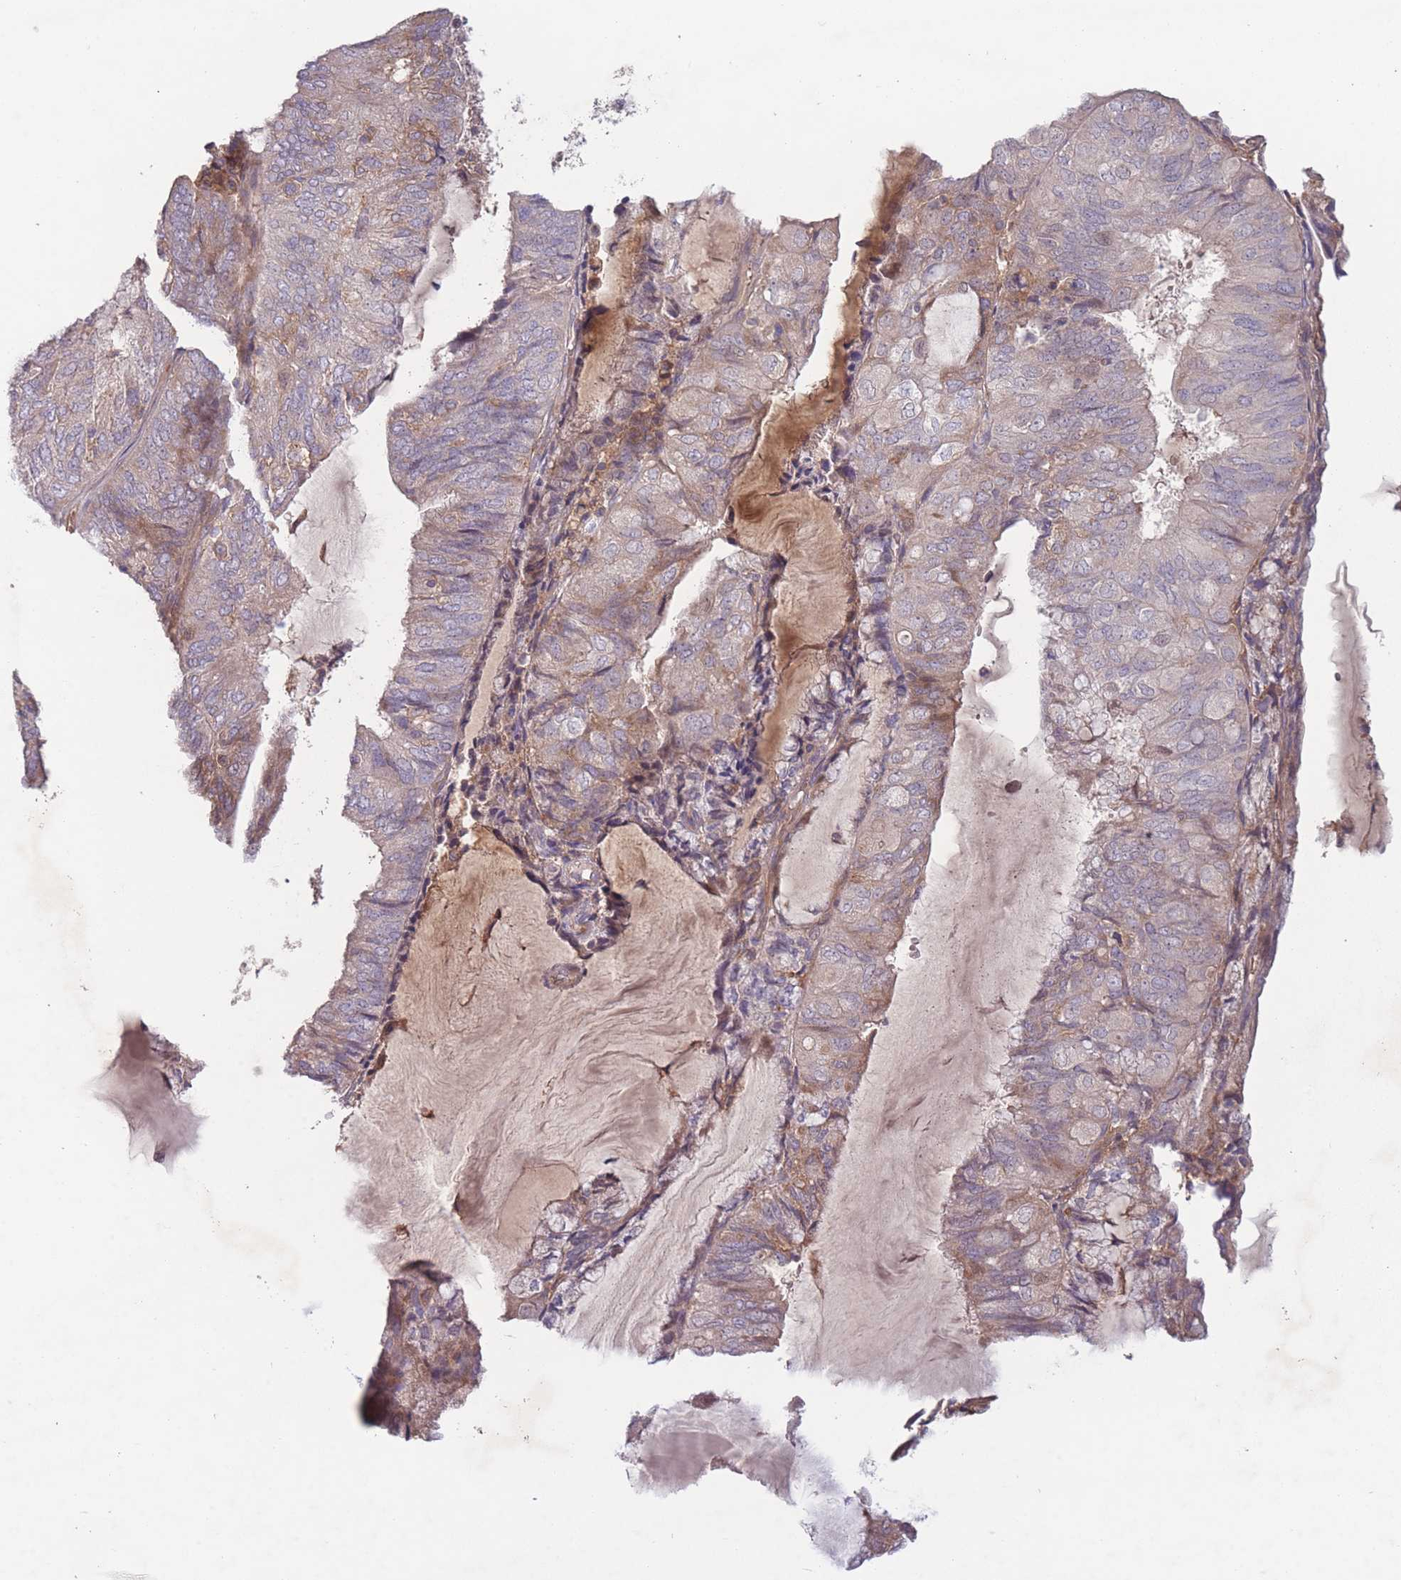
{"staining": {"intensity": "weak", "quantity": "<25%", "location": "cytoplasmic/membranous"}, "tissue": "endometrial cancer", "cell_type": "Tumor cells", "image_type": "cancer", "snomed": [{"axis": "morphology", "description": "Adenocarcinoma, NOS"}, {"axis": "topography", "description": "Endometrium"}], "caption": "IHC micrograph of adenocarcinoma (endometrial) stained for a protein (brown), which exhibits no staining in tumor cells.", "gene": "OR2V2", "patient": {"sex": "female", "age": 81}}